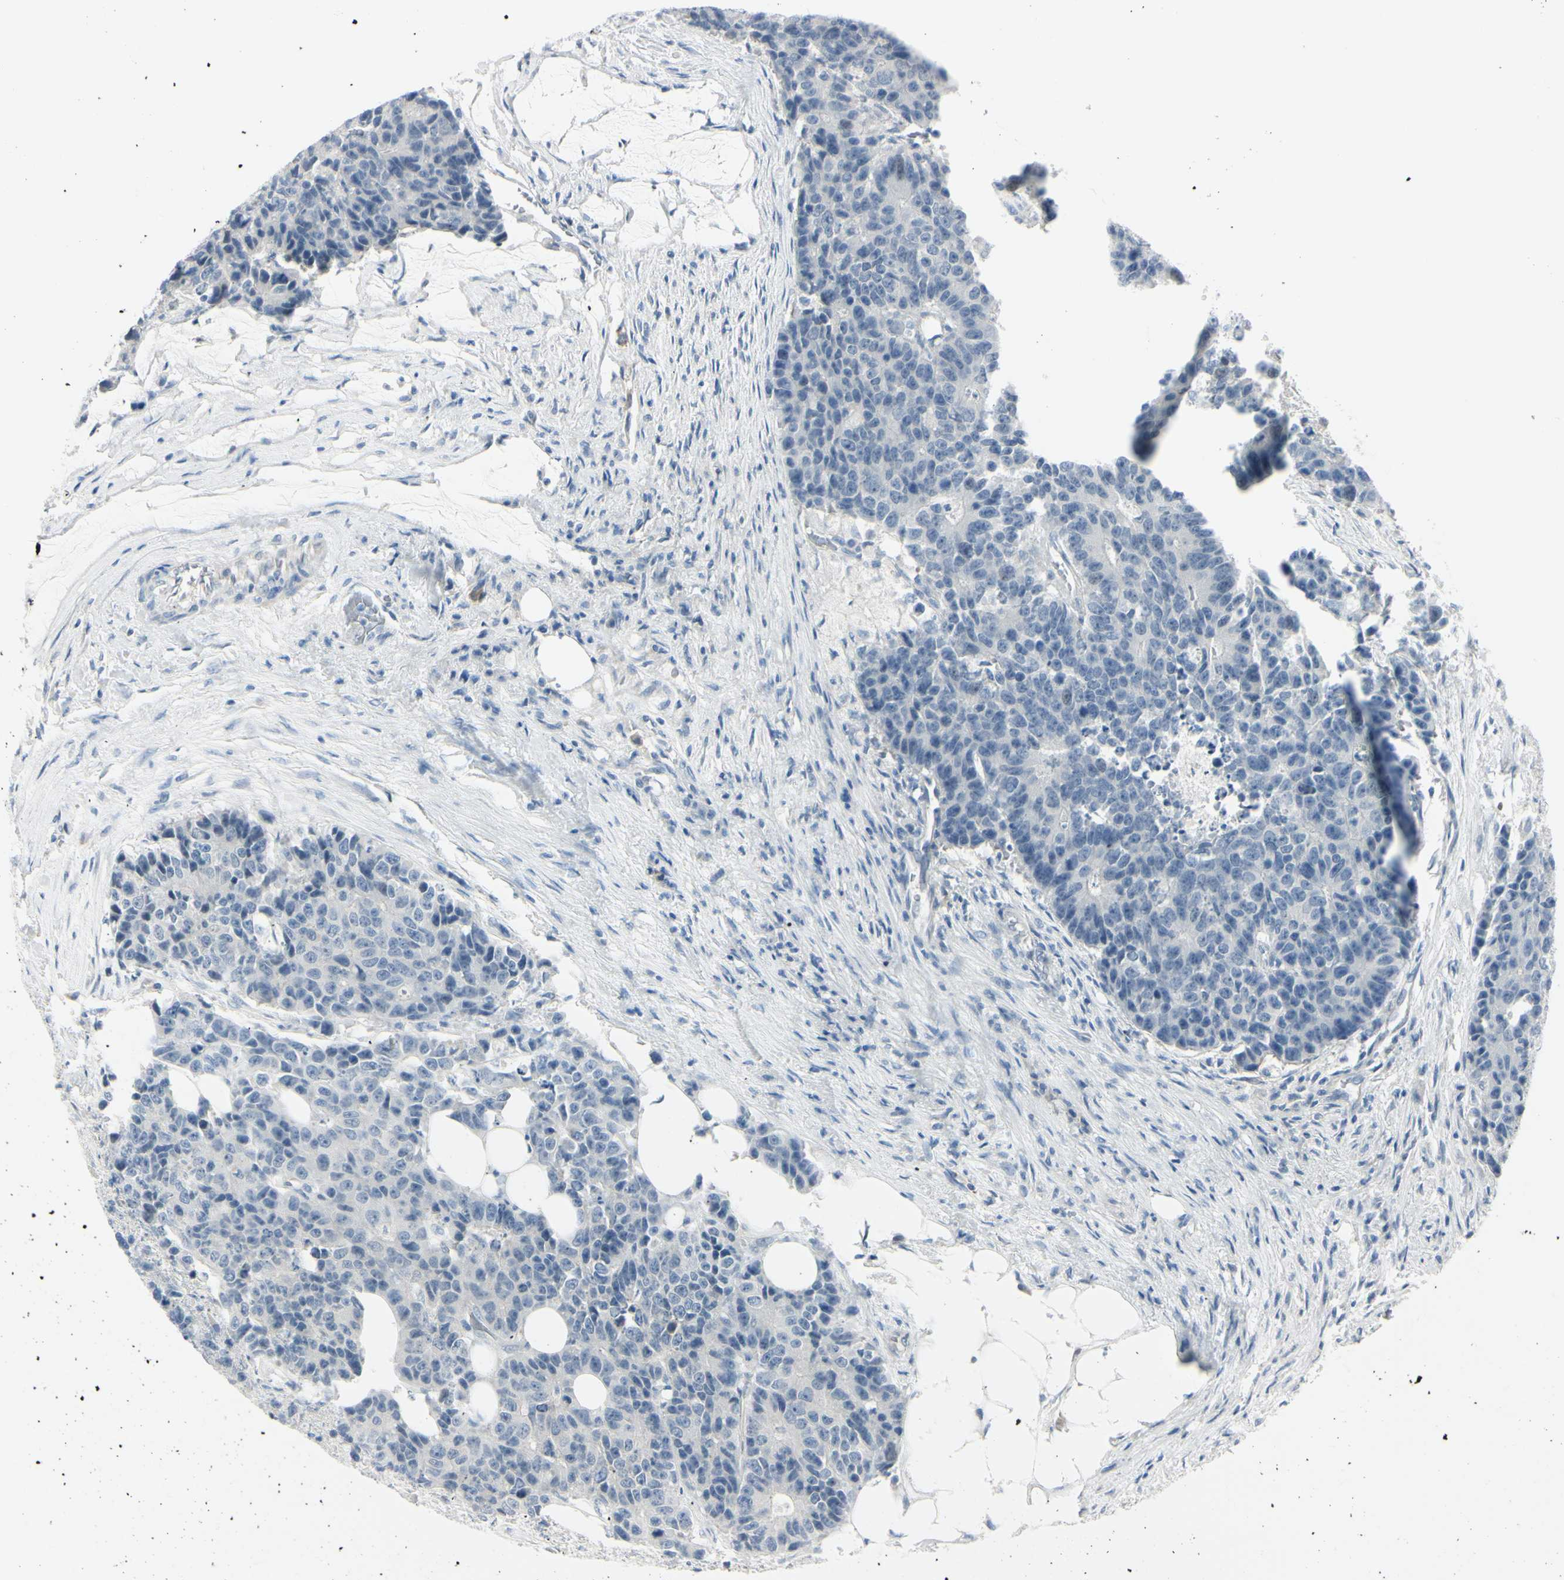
{"staining": {"intensity": "negative", "quantity": "none", "location": "none"}, "tissue": "colorectal cancer", "cell_type": "Tumor cells", "image_type": "cancer", "snomed": [{"axis": "morphology", "description": "Adenocarcinoma, NOS"}, {"axis": "topography", "description": "Colon"}], "caption": "This image is of colorectal cancer stained with IHC to label a protein in brown with the nuclei are counter-stained blue. There is no expression in tumor cells. (DAB (3,3'-diaminobenzidine) immunohistochemistry (IHC) visualized using brightfield microscopy, high magnification).", "gene": "ASB9", "patient": {"sex": "female", "age": 86}}